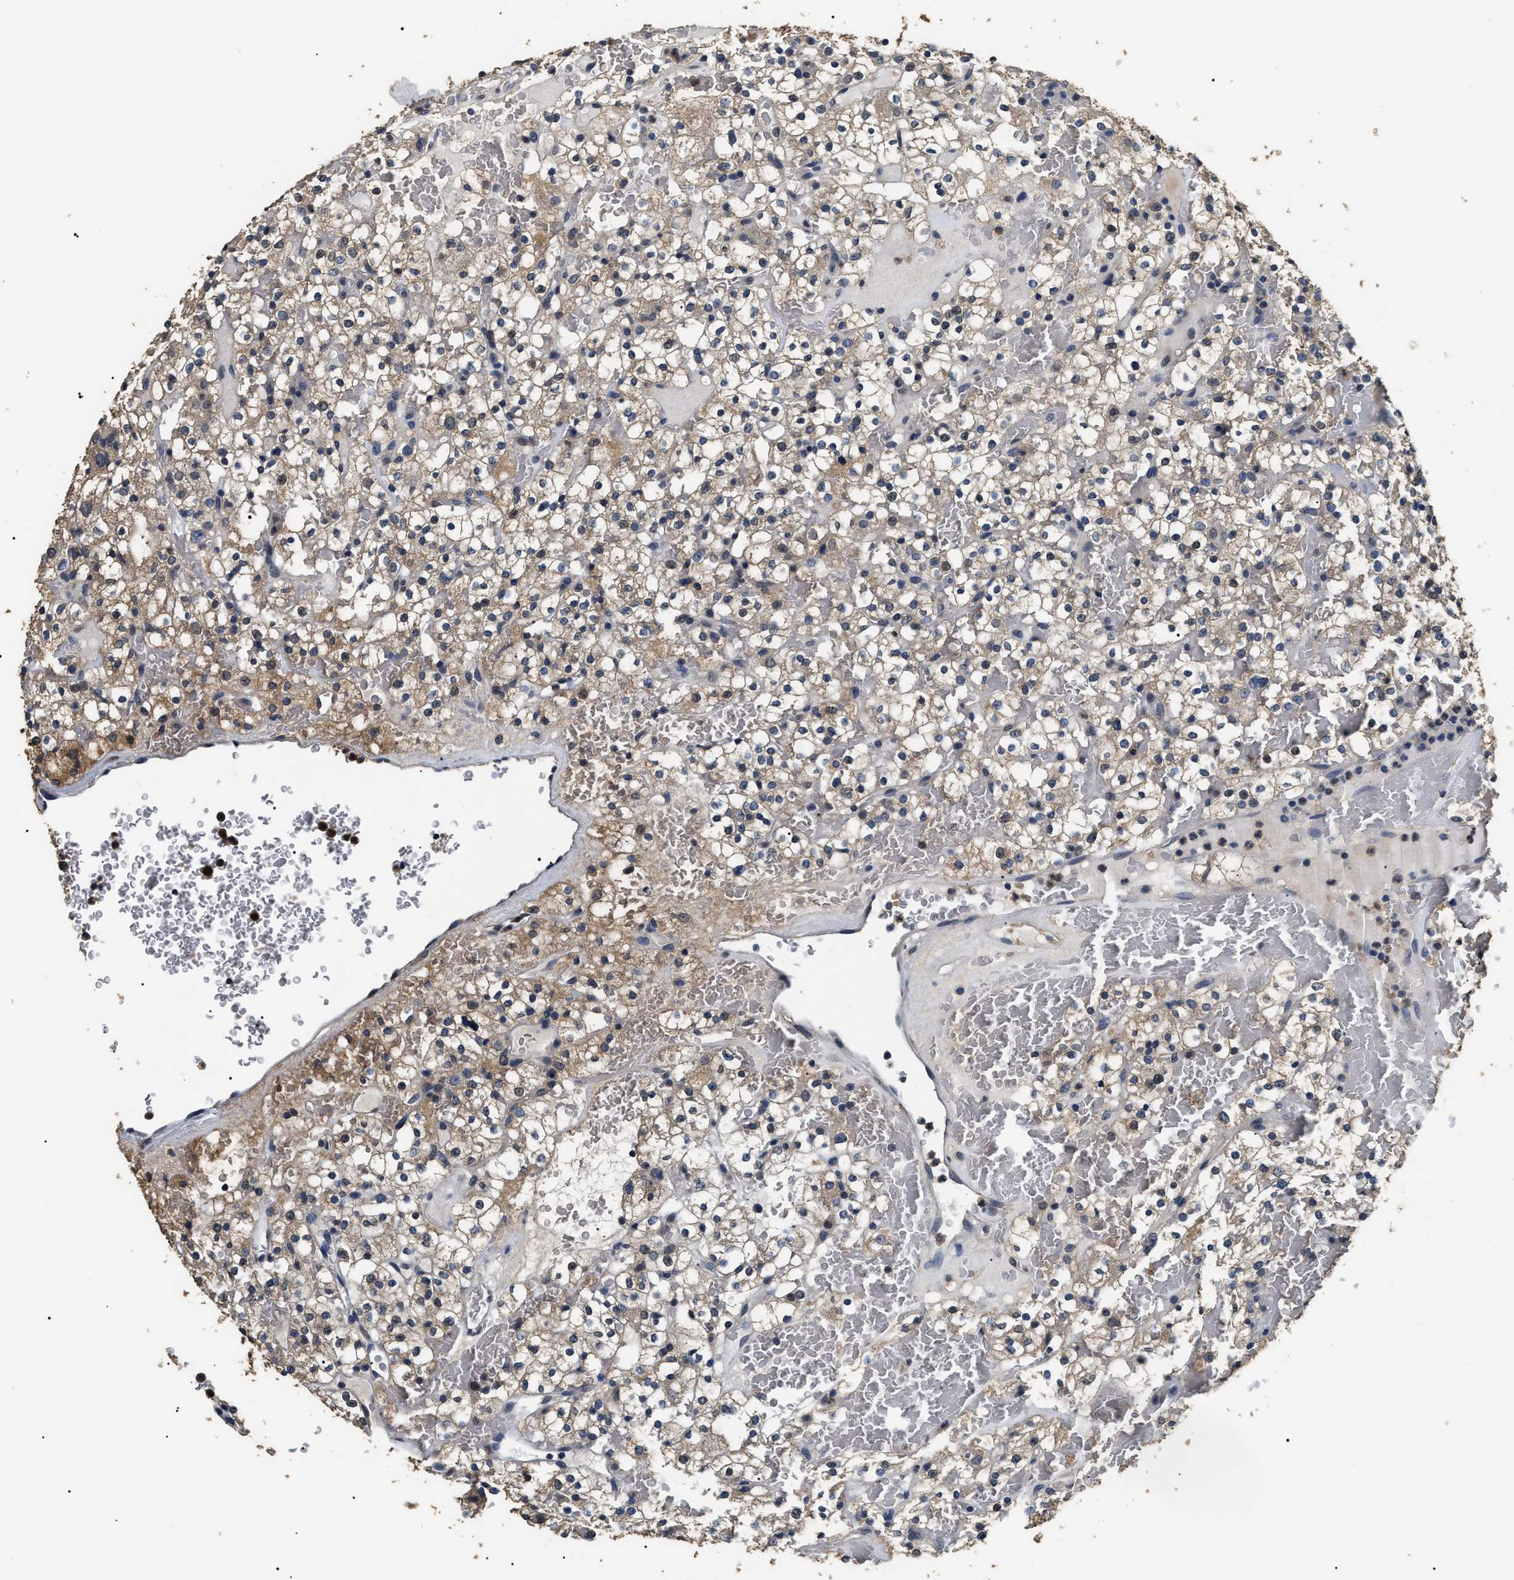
{"staining": {"intensity": "weak", "quantity": "25%-75%", "location": "cytoplasmic/membranous"}, "tissue": "renal cancer", "cell_type": "Tumor cells", "image_type": "cancer", "snomed": [{"axis": "morphology", "description": "Normal tissue, NOS"}, {"axis": "morphology", "description": "Adenocarcinoma, NOS"}, {"axis": "topography", "description": "Kidney"}], "caption": "Renal adenocarcinoma was stained to show a protein in brown. There is low levels of weak cytoplasmic/membranous expression in about 25%-75% of tumor cells. (DAB (3,3'-diaminobenzidine) IHC with brightfield microscopy, high magnification).", "gene": "PSMD8", "patient": {"sex": "female", "age": 72}}